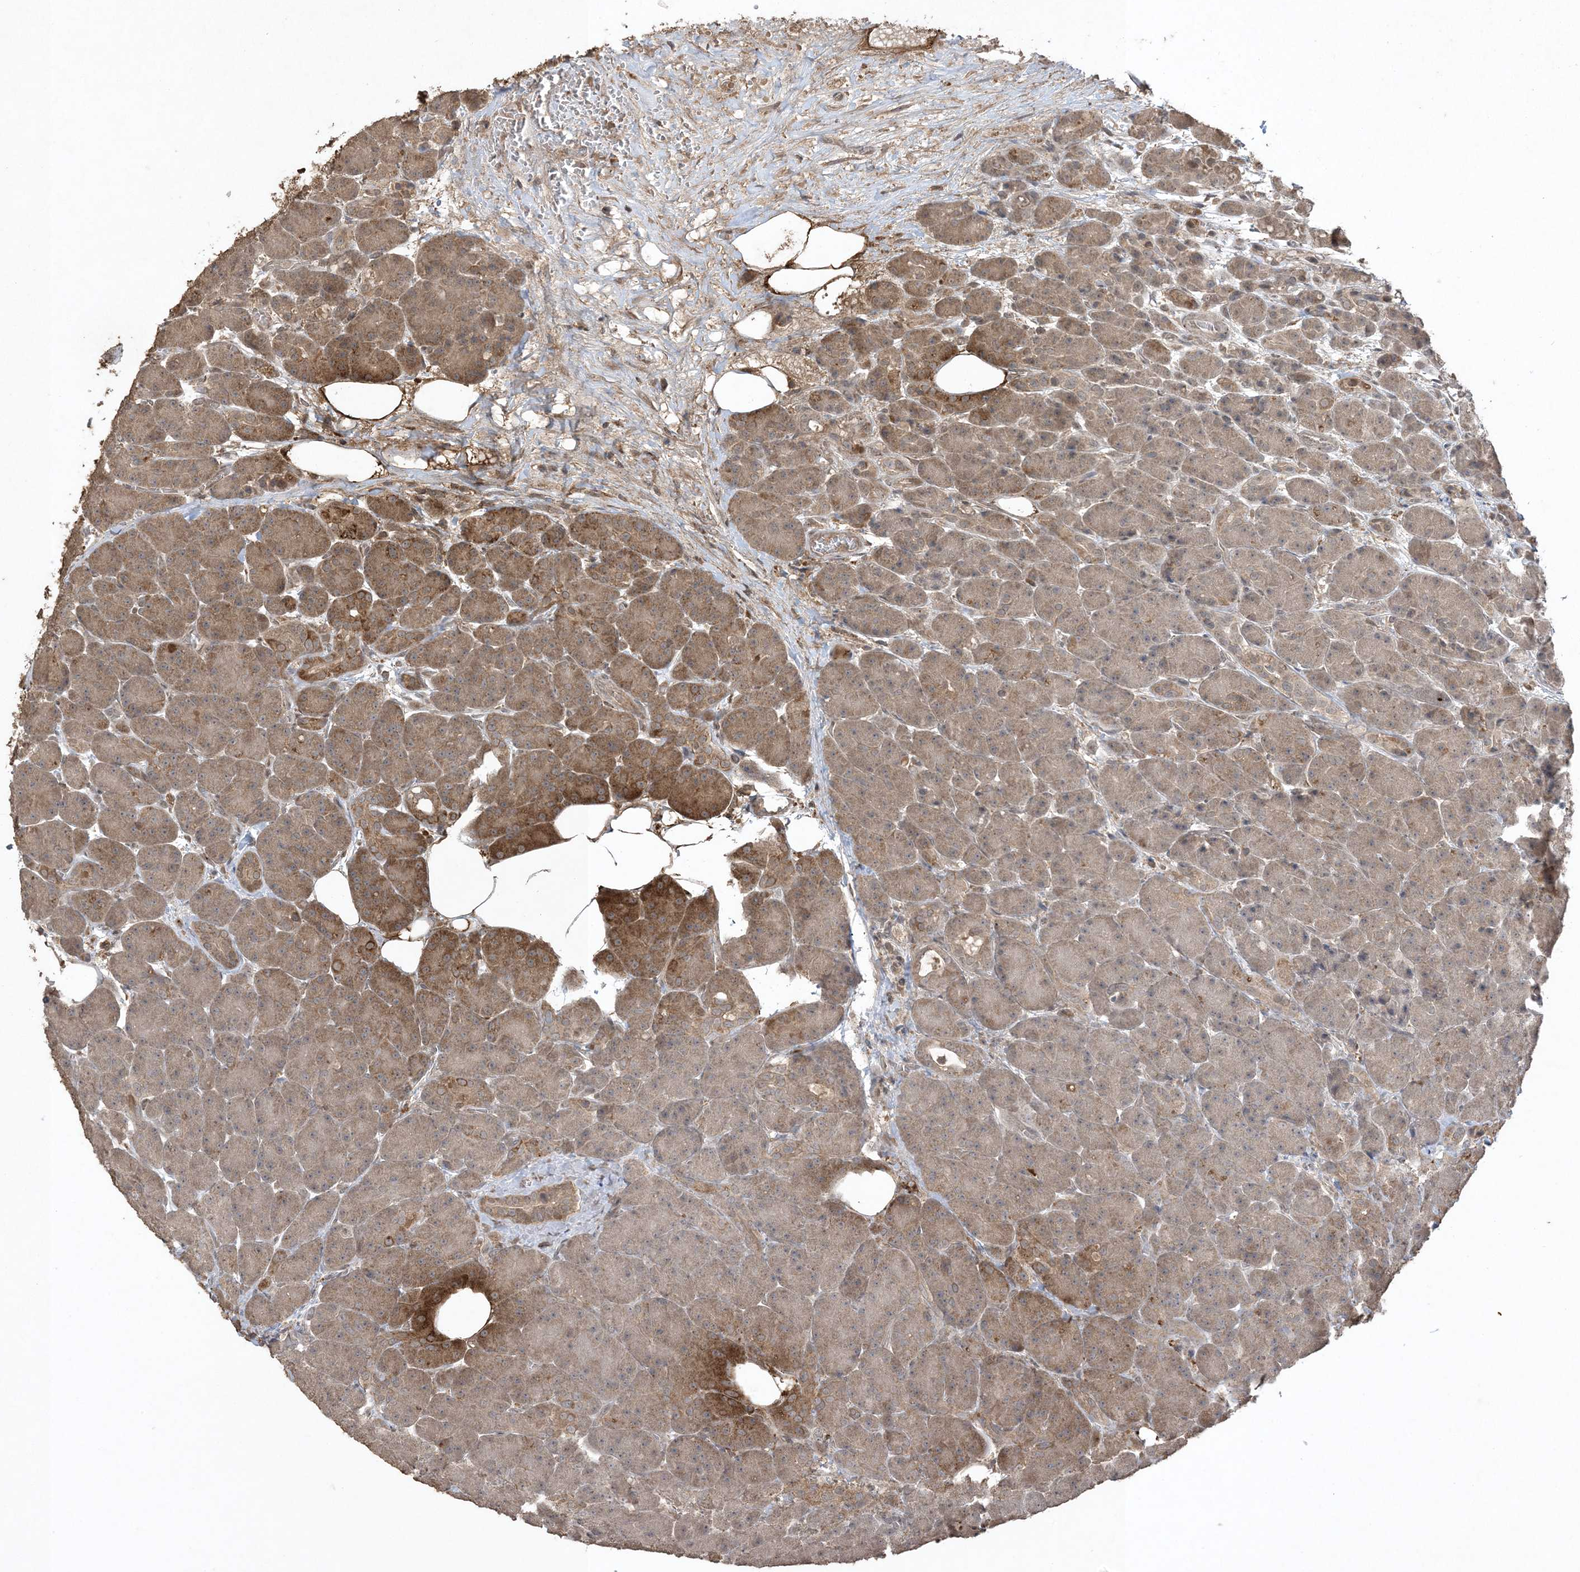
{"staining": {"intensity": "moderate", "quantity": ">75%", "location": "cytoplasmic/membranous"}, "tissue": "pancreas", "cell_type": "Exocrine glandular cells", "image_type": "normal", "snomed": [{"axis": "morphology", "description": "Normal tissue, NOS"}, {"axis": "topography", "description": "Pancreas"}], "caption": "An immunohistochemistry photomicrograph of benign tissue is shown. Protein staining in brown highlights moderate cytoplasmic/membranous positivity in pancreas within exocrine glandular cells.", "gene": "EFCAB8", "patient": {"sex": "male", "age": 63}}